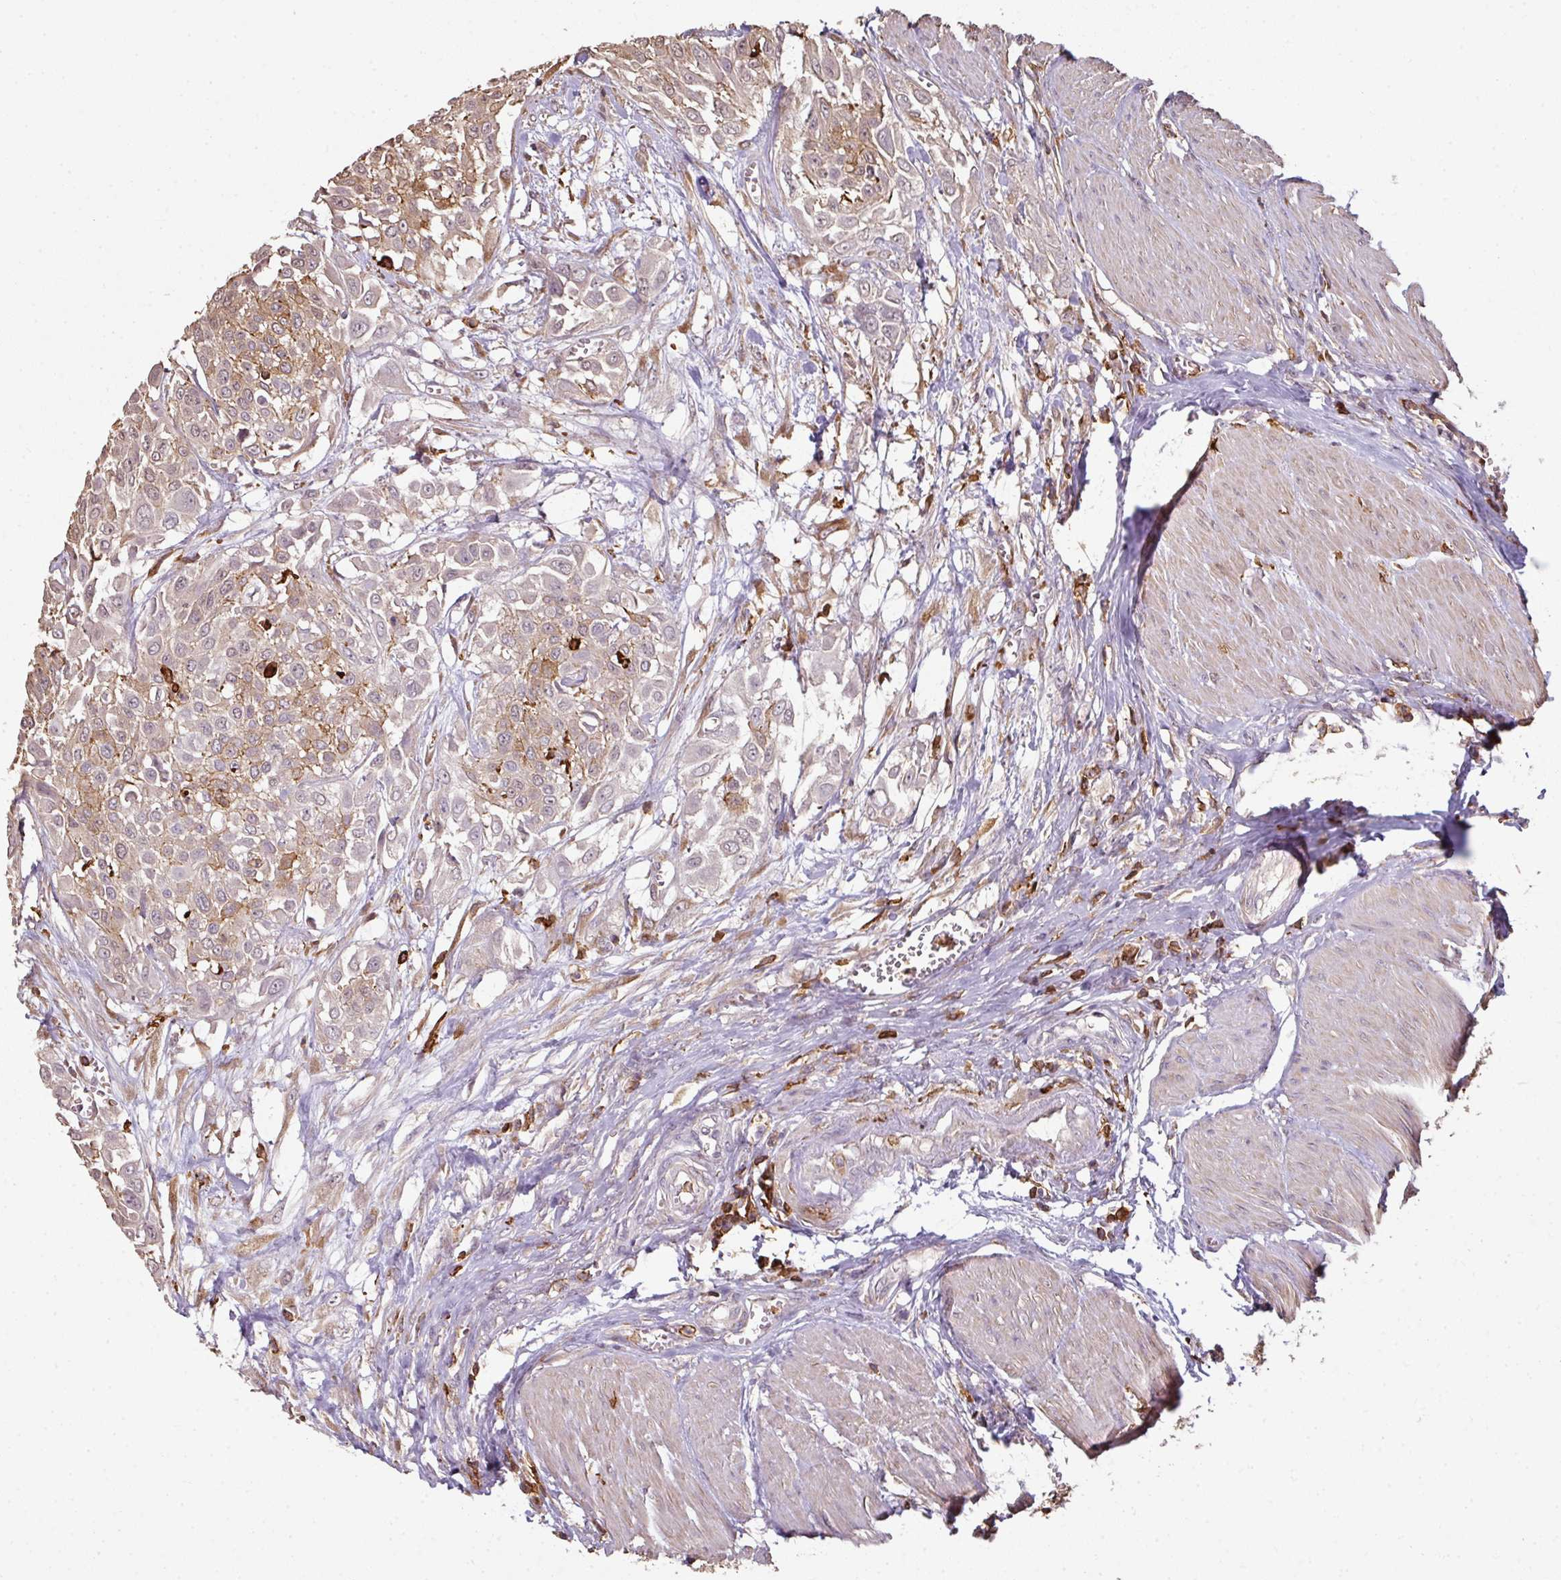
{"staining": {"intensity": "weak", "quantity": "<25%", "location": "cytoplasmic/membranous"}, "tissue": "urothelial cancer", "cell_type": "Tumor cells", "image_type": "cancer", "snomed": [{"axis": "morphology", "description": "Urothelial carcinoma, High grade"}, {"axis": "topography", "description": "Urinary bladder"}], "caption": "High magnification brightfield microscopy of urothelial carcinoma (high-grade) stained with DAB (brown) and counterstained with hematoxylin (blue): tumor cells show no significant expression.", "gene": "OLFML2B", "patient": {"sex": "male", "age": 57}}